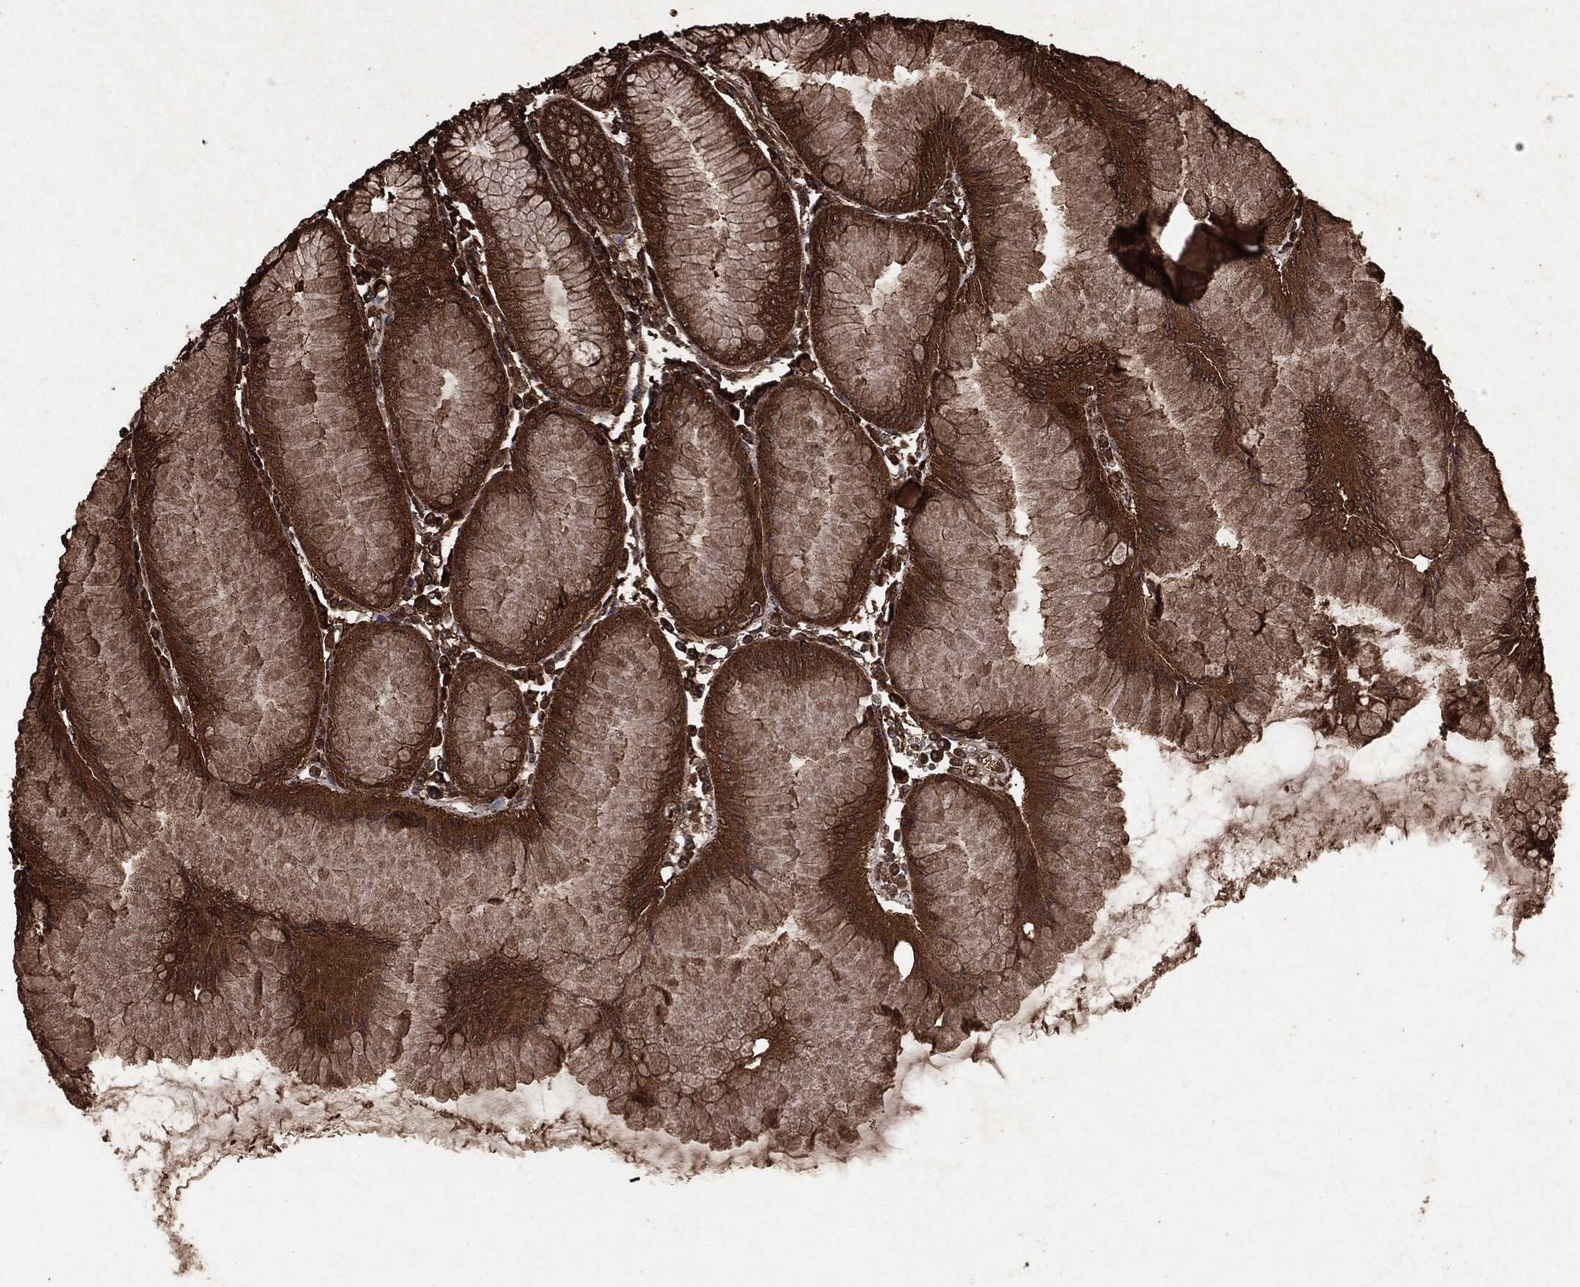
{"staining": {"intensity": "strong", "quantity": ">75%", "location": "cytoplasmic/membranous"}, "tissue": "stomach", "cell_type": "Glandular cells", "image_type": "normal", "snomed": [{"axis": "morphology", "description": "Normal tissue, NOS"}, {"axis": "topography", "description": "Stomach"}], "caption": "Stomach stained with IHC exhibits strong cytoplasmic/membranous staining in about >75% of glandular cells.", "gene": "ARAF", "patient": {"sex": "female", "age": 57}}